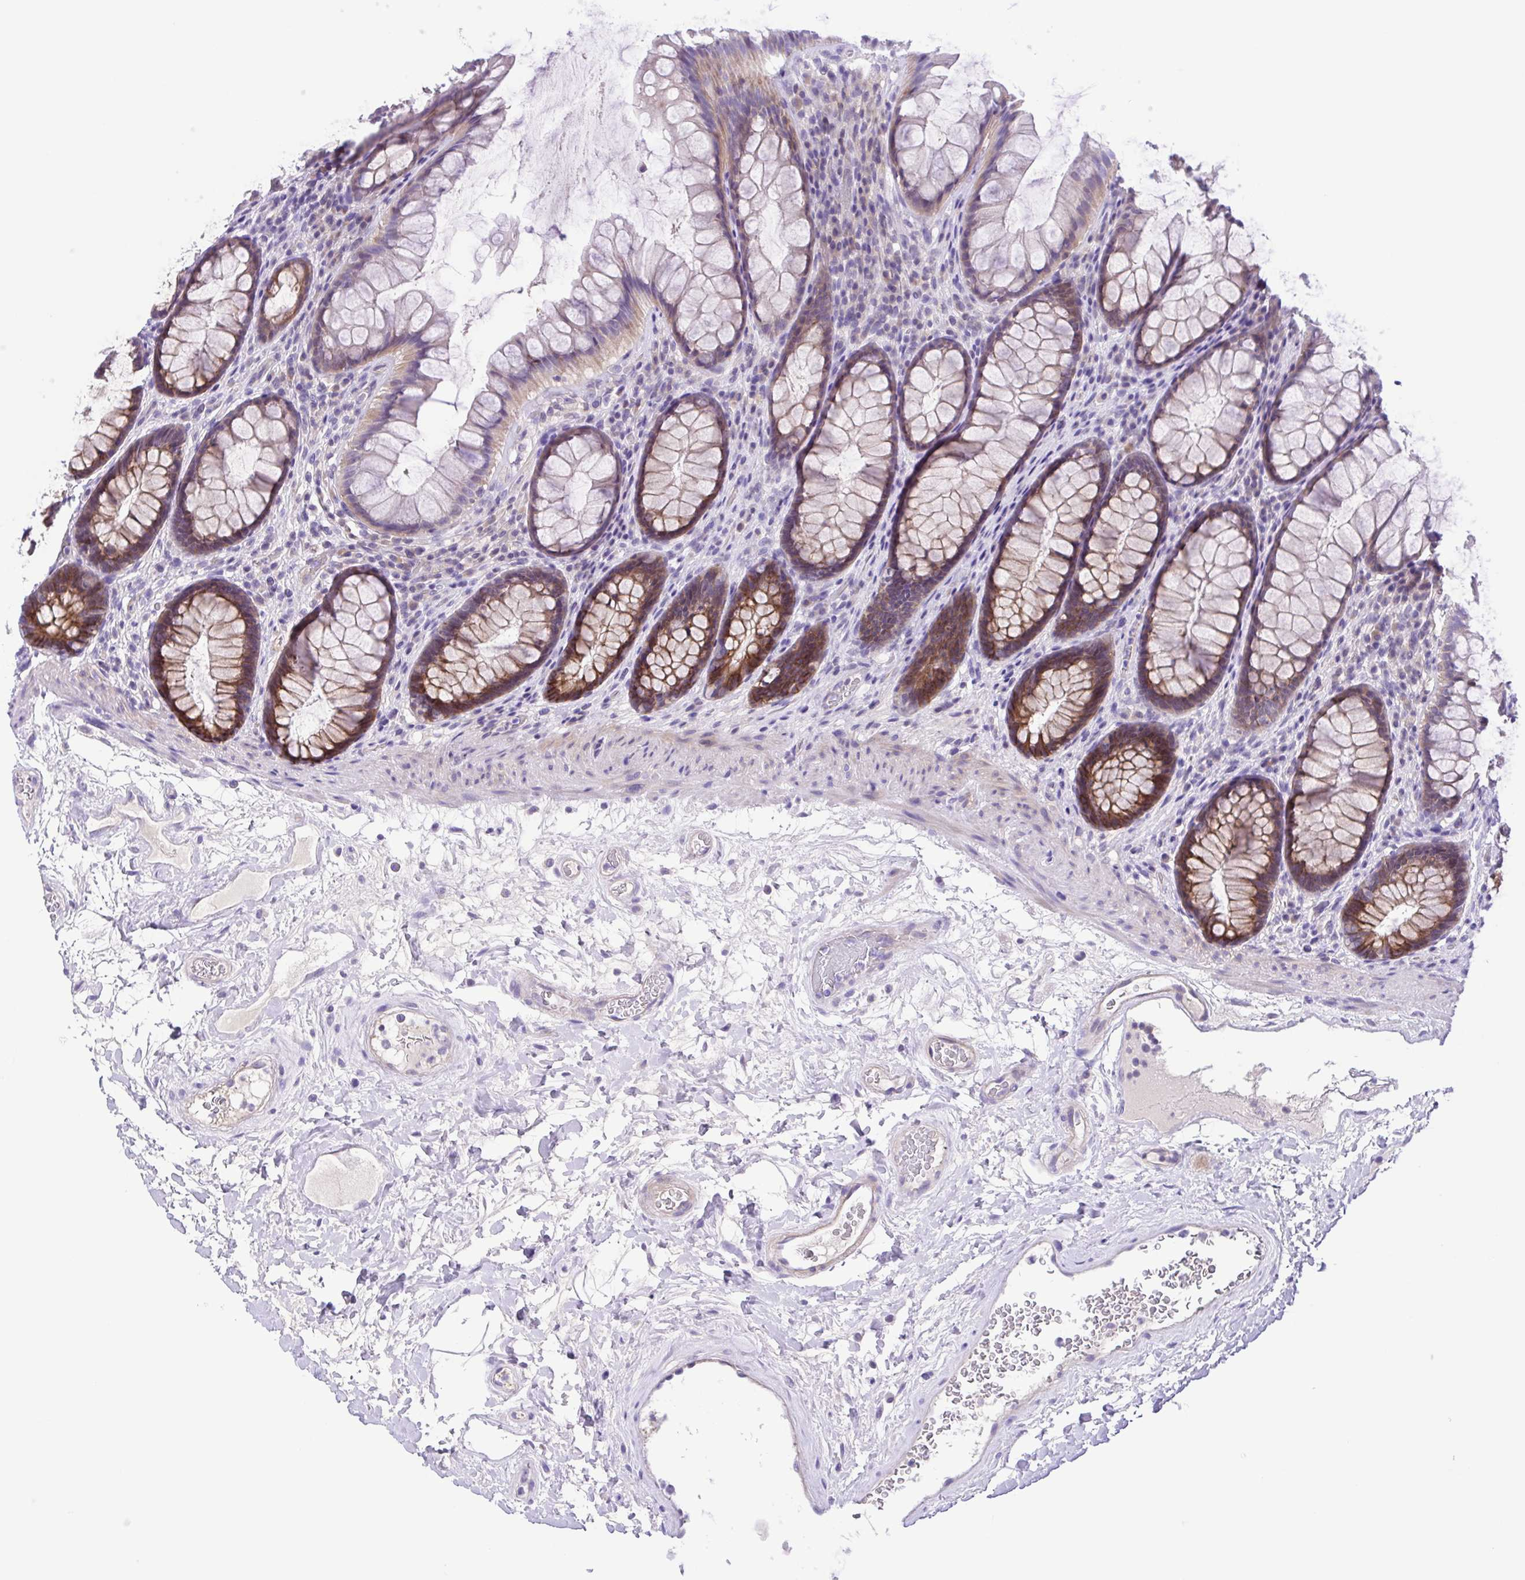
{"staining": {"intensity": "moderate", "quantity": "25%-75%", "location": "cytoplasmic/membranous"}, "tissue": "rectum", "cell_type": "Glandular cells", "image_type": "normal", "snomed": [{"axis": "morphology", "description": "Normal tissue, NOS"}, {"axis": "topography", "description": "Rectum"}], "caption": "DAB (3,3'-diaminobenzidine) immunohistochemical staining of normal rectum reveals moderate cytoplasmic/membranous protein staining in about 25%-75% of glandular cells. (DAB (3,3'-diaminobenzidine) IHC with brightfield microscopy, high magnification).", "gene": "ISM2", "patient": {"sex": "male", "age": 72}}